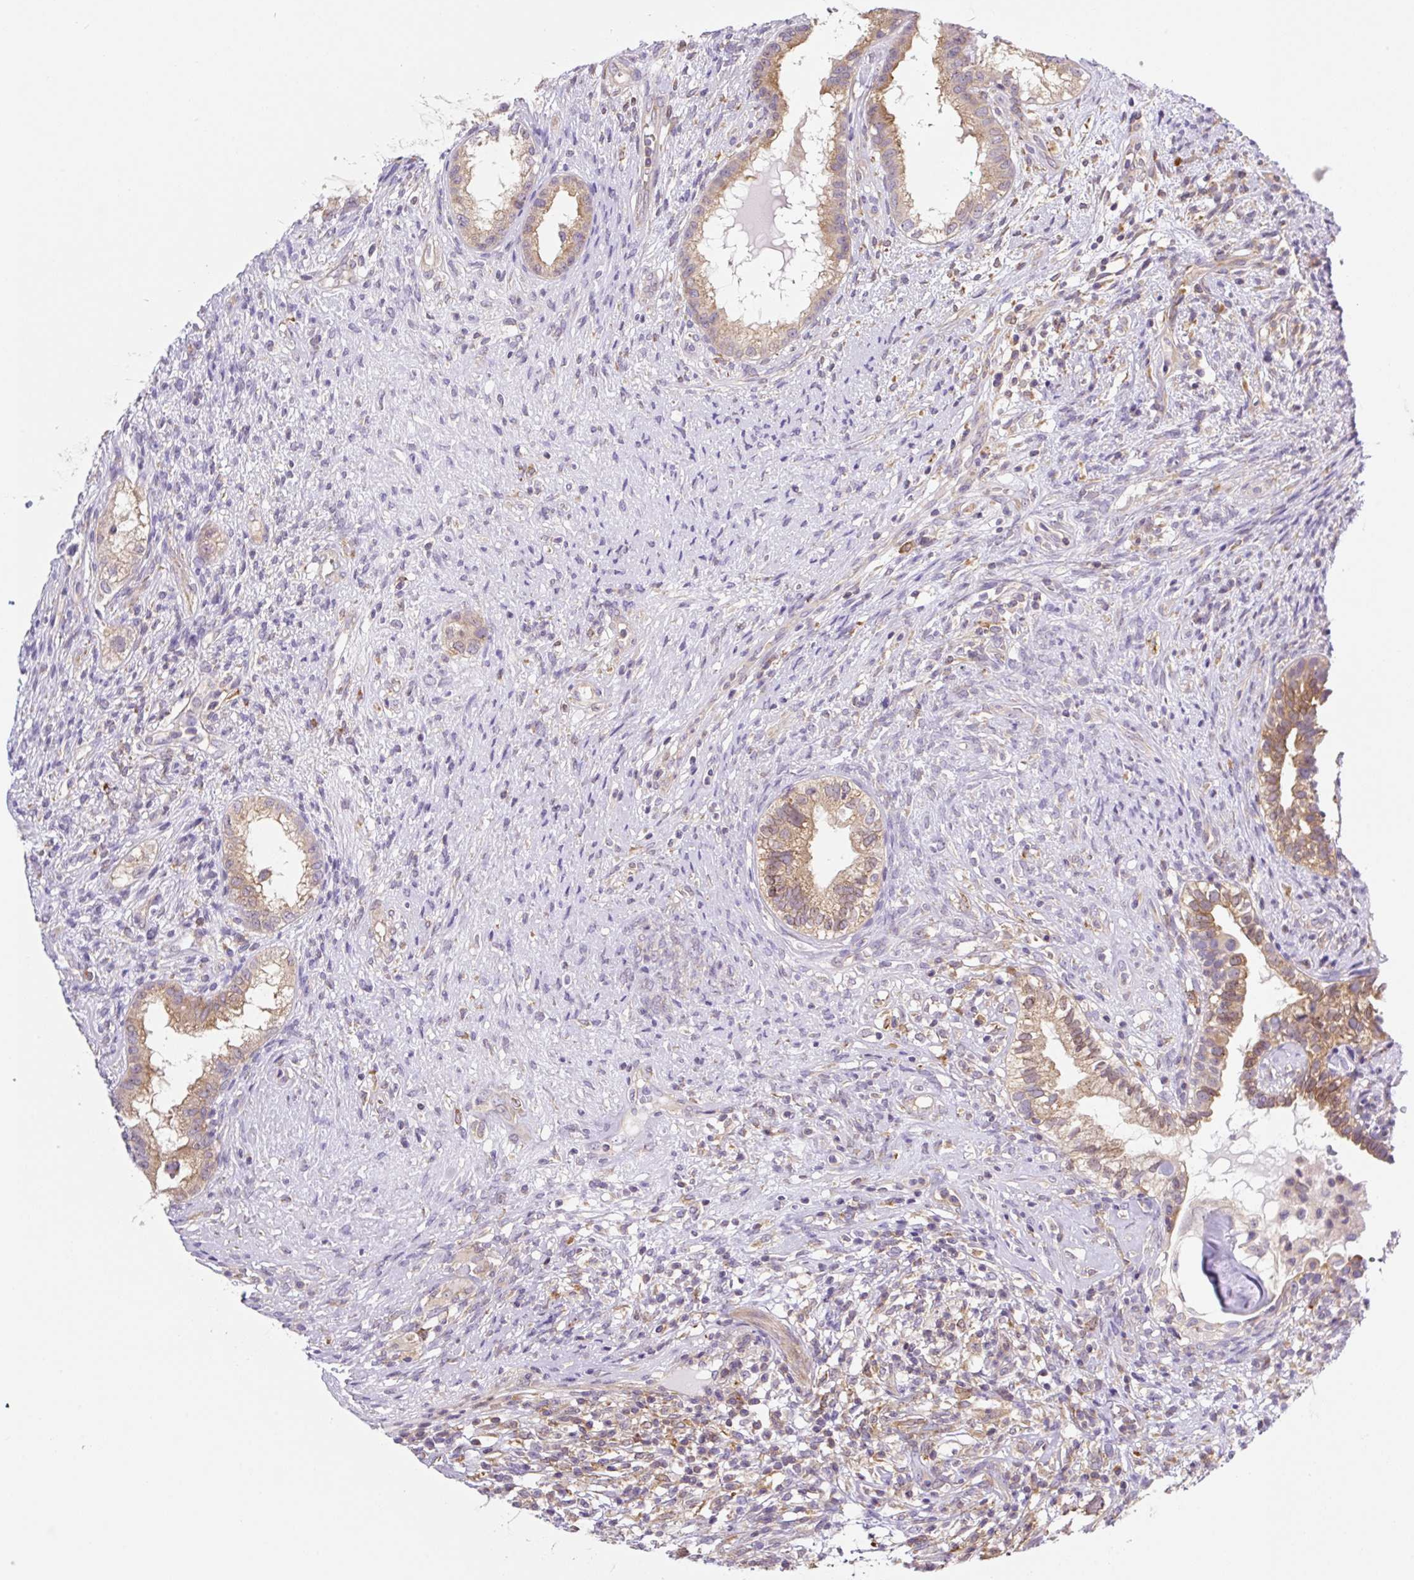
{"staining": {"intensity": "moderate", "quantity": ">75%", "location": "cytoplasmic/membranous"}, "tissue": "testis cancer", "cell_type": "Tumor cells", "image_type": "cancer", "snomed": [{"axis": "morphology", "description": "Seminoma, NOS"}, {"axis": "morphology", "description": "Carcinoma, Embryonal, NOS"}, {"axis": "topography", "description": "Testis"}], "caption": "Immunohistochemical staining of human testis cancer displays medium levels of moderate cytoplasmic/membranous expression in approximately >75% of tumor cells. (brown staining indicates protein expression, while blue staining denotes nuclei).", "gene": "CAMK2B", "patient": {"sex": "male", "age": 41}}